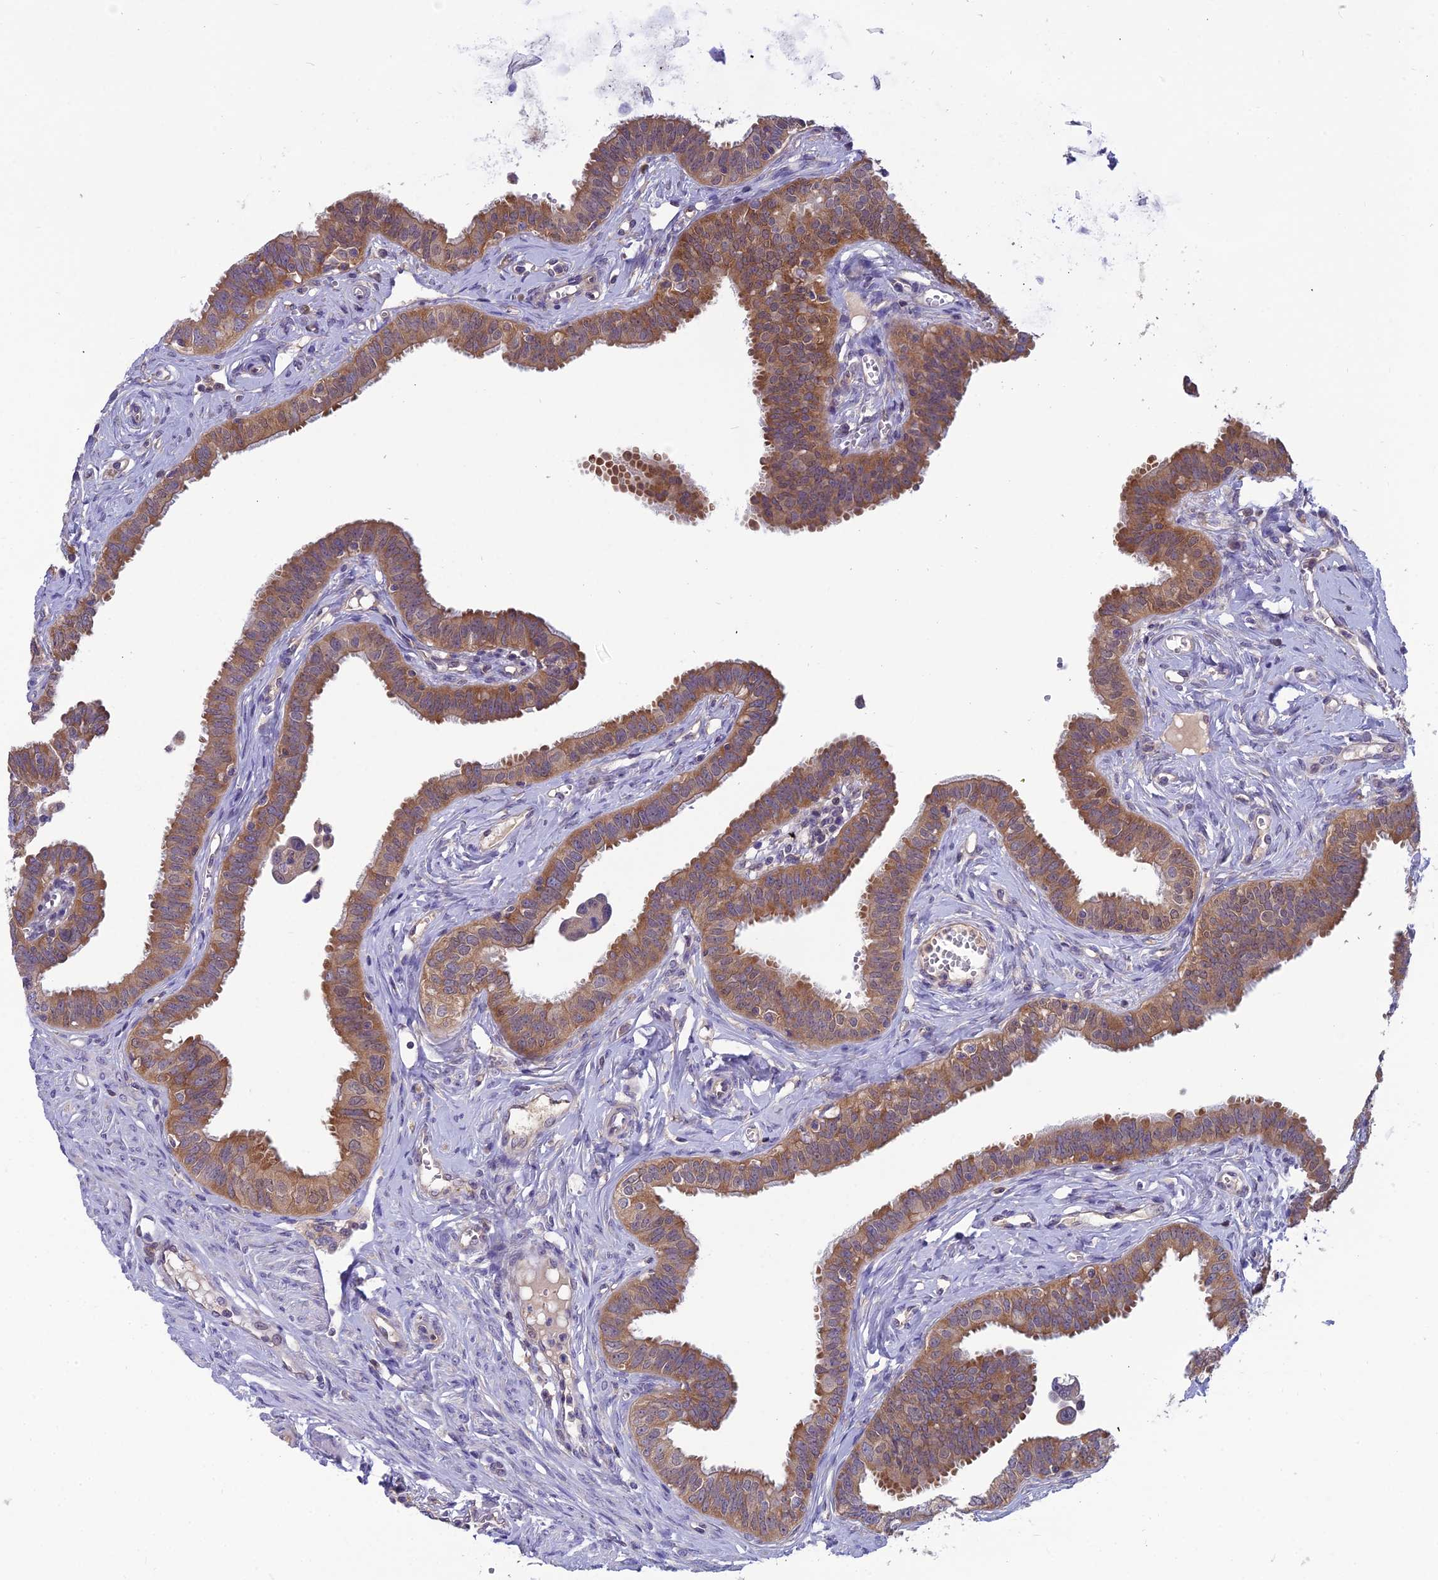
{"staining": {"intensity": "moderate", "quantity": ">75%", "location": "cytoplasmic/membranous"}, "tissue": "fallopian tube", "cell_type": "Glandular cells", "image_type": "normal", "snomed": [{"axis": "morphology", "description": "Normal tissue, NOS"}, {"axis": "morphology", "description": "Carcinoma, NOS"}, {"axis": "topography", "description": "Fallopian tube"}, {"axis": "topography", "description": "Ovary"}], "caption": "Glandular cells show medium levels of moderate cytoplasmic/membranous staining in approximately >75% of cells in normal fallopian tube. The staining was performed using DAB, with brown indicating positive protein expression. Nuclei are stained blue with hematoxylin.", "gene": "MVD", "patient": {"sex": "female", "age": 59}}